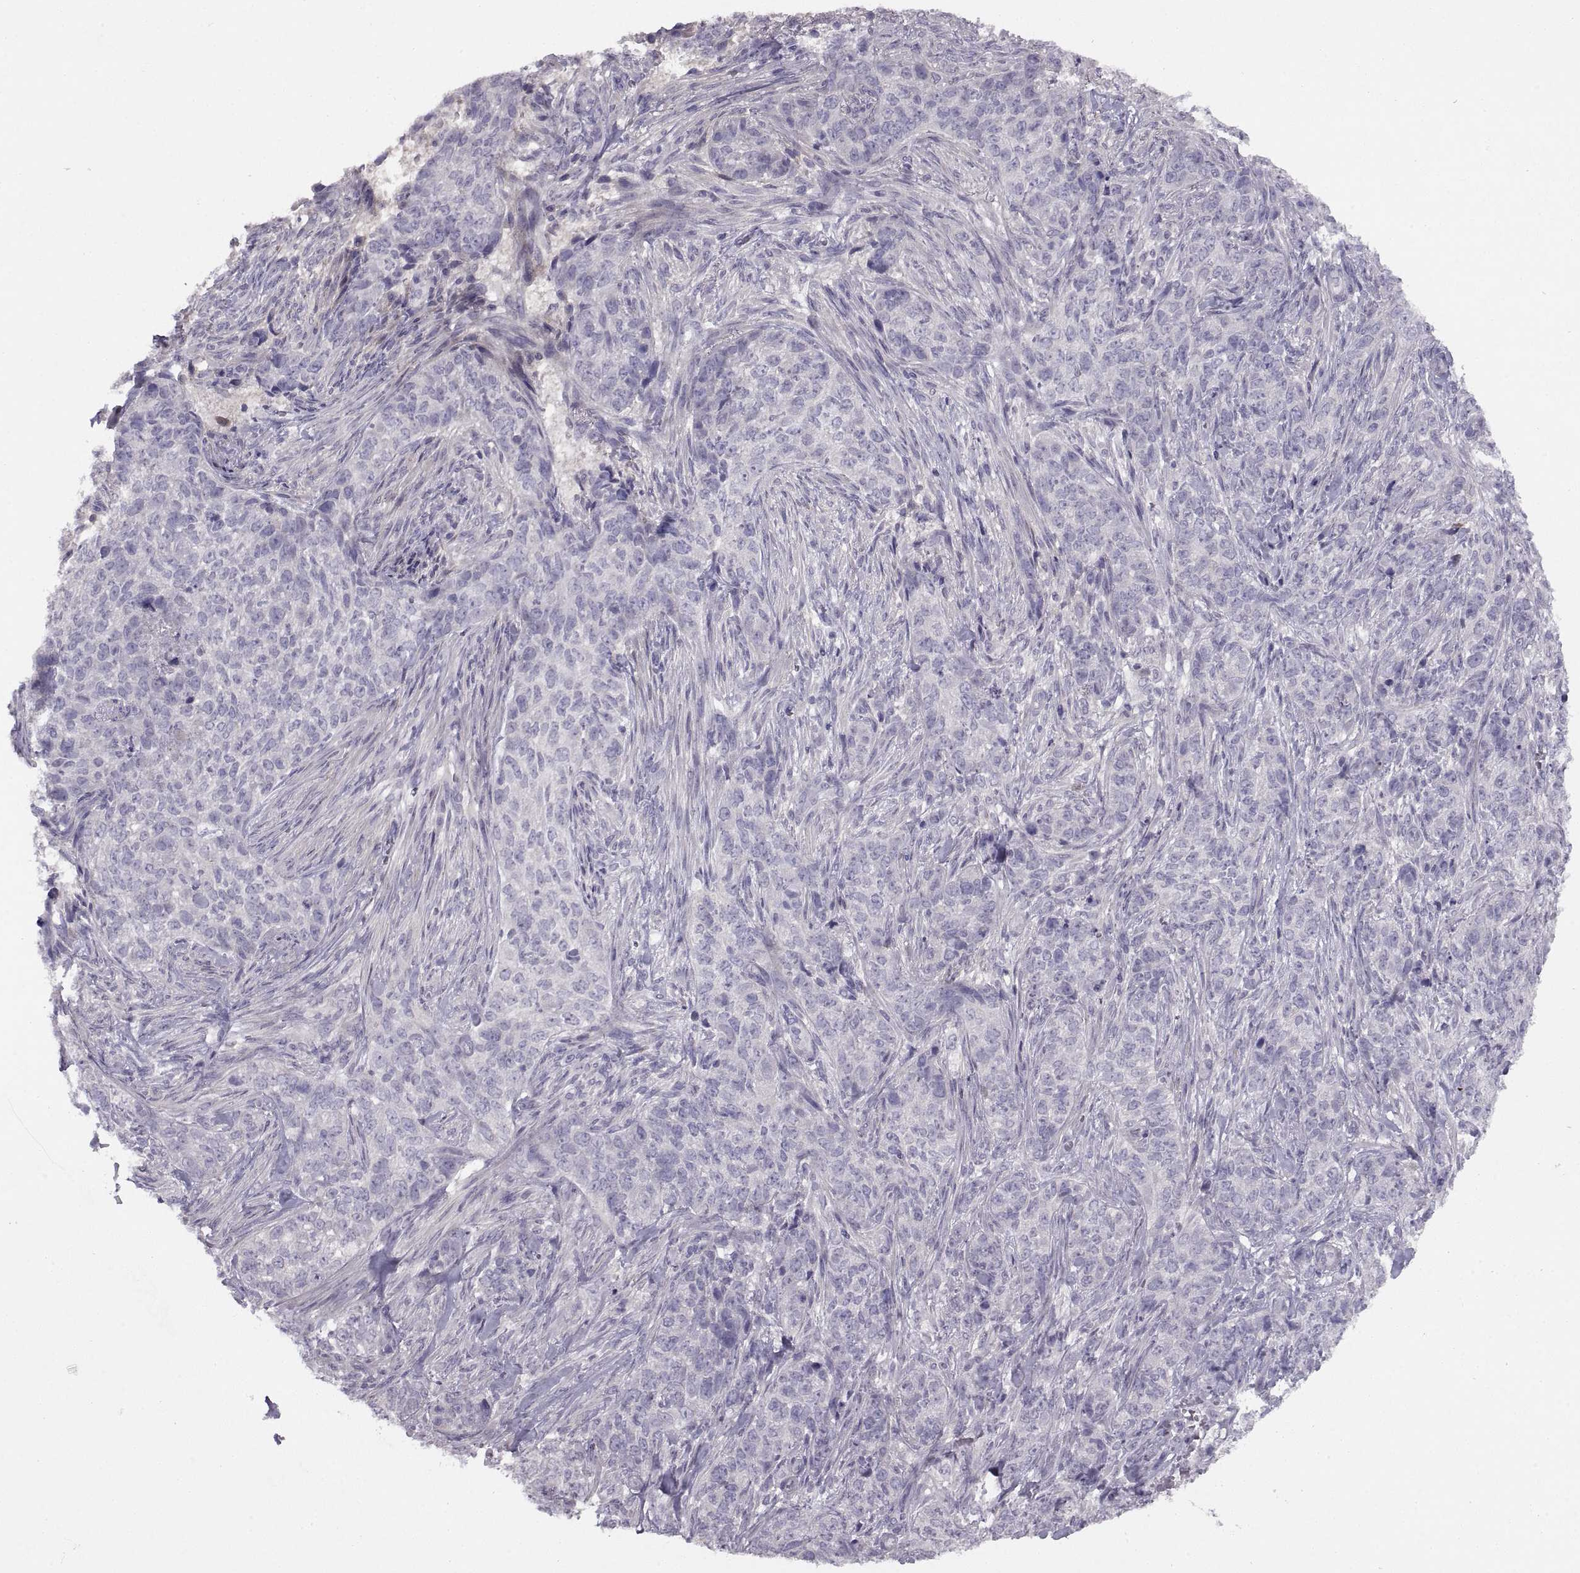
{"staining": {"intensity": "negative", "quantity": "none", "location": "none"}, "tissue": "skin cancer", "cell_type": "Tumor cells", "image_type": "cancer", "snomed": [{"axis": "morphology", "description": "Basal cell carcinoma"}, {"axis": "topography", "description": "Skin"}], "caption": "An image of skin cancer (basal cell carcinoma) stained for a protein reveals no brown staining in tumor cells.", "gene": "BSPH1", "patient": {"sex": "female", "age": 69}}